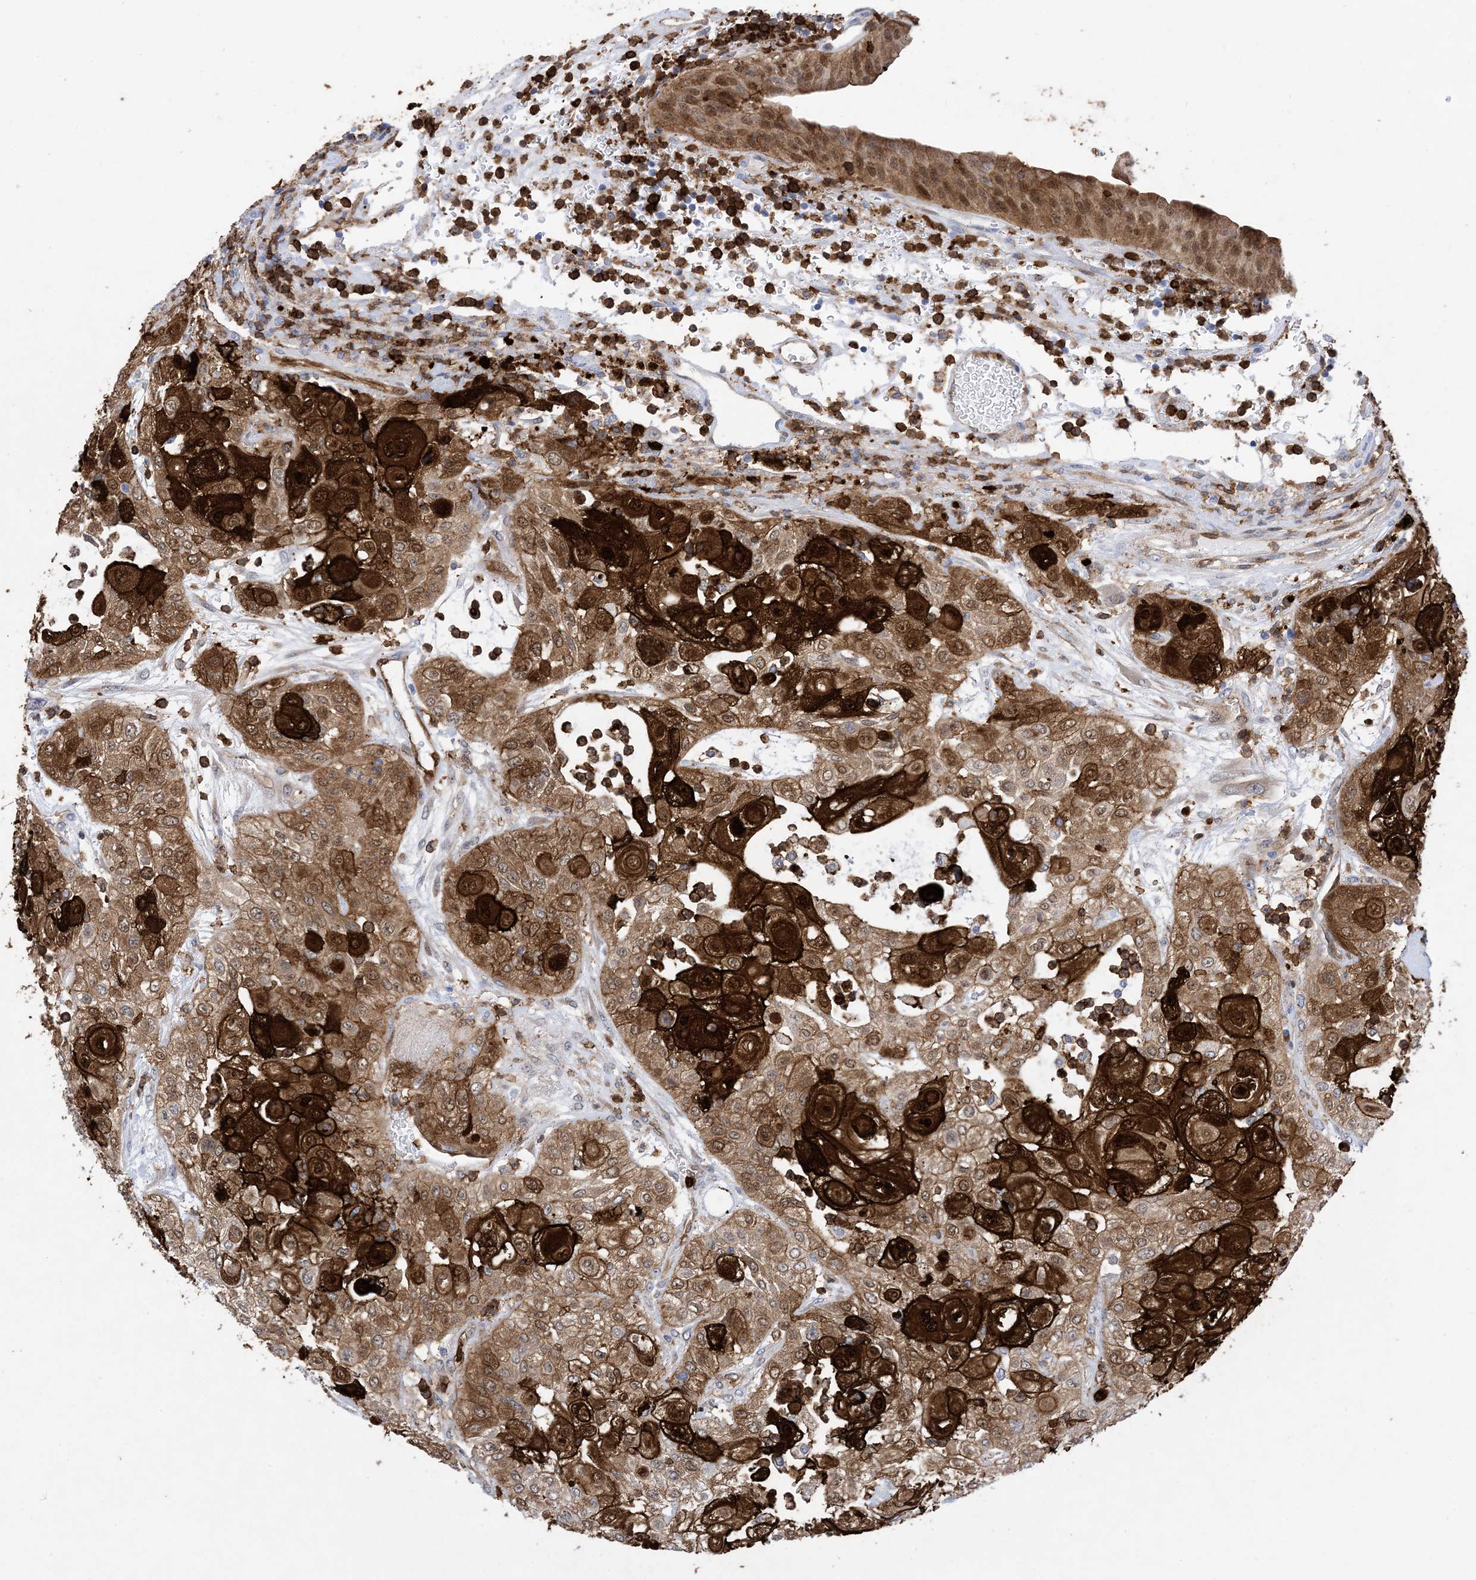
{"staining": {"intensity": "strong", "quantity": ">75%", "location": "cytoplasmic/membranous,nuclear"}, "tissue": "urothelial cancer", "cell_type": "Tumor cells", "image_type": "cancer", "snomed": [{"axis": "morphology", "description": "Urothelial carcinoma, High grade"}, {"axis": "topography", "description": "Urinary bladder"}], "caption": "About >75% of tumor cells in human urothelial carcinoma (high-grade) show strong cytoplasmic/membranous and nuclear protein expression as visualized by brown immunohistochemical staining.", "gene": "ANXA1", "patient": {"sex": "female", "age": 79}}